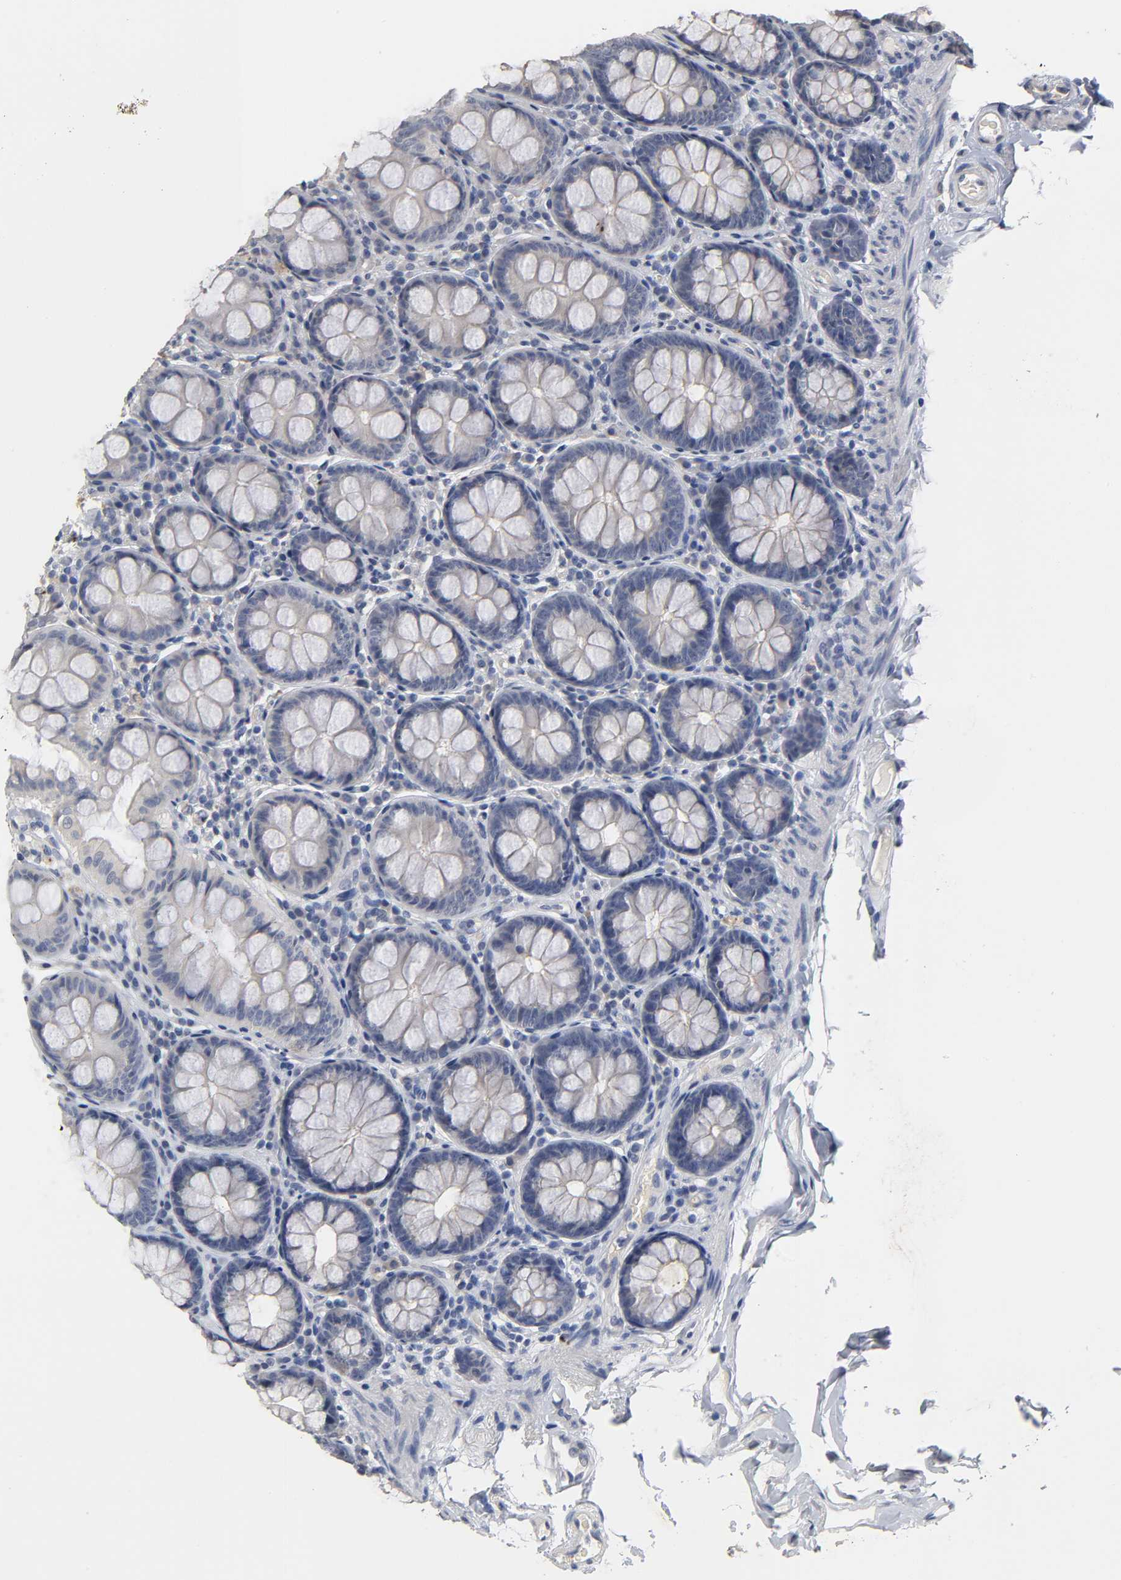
{"staining": {"intensity": "negative", "quantity": "none", "location": "none"}, "tissue": "colon", "cell_type": "Endothelial cells", "image_type": "normal", "snomed": [{"axis": "morphology", "description": "Normal tissue, NOS"}, {"axis": "topography", "description": "Colon"}], "caption": "Immunohistochemistry (IHC) of unremarkable colon demonstrates no staining in endothelial cells.", "gene": "OVOL1", "patient": {"sex": "female", "age": 61}}